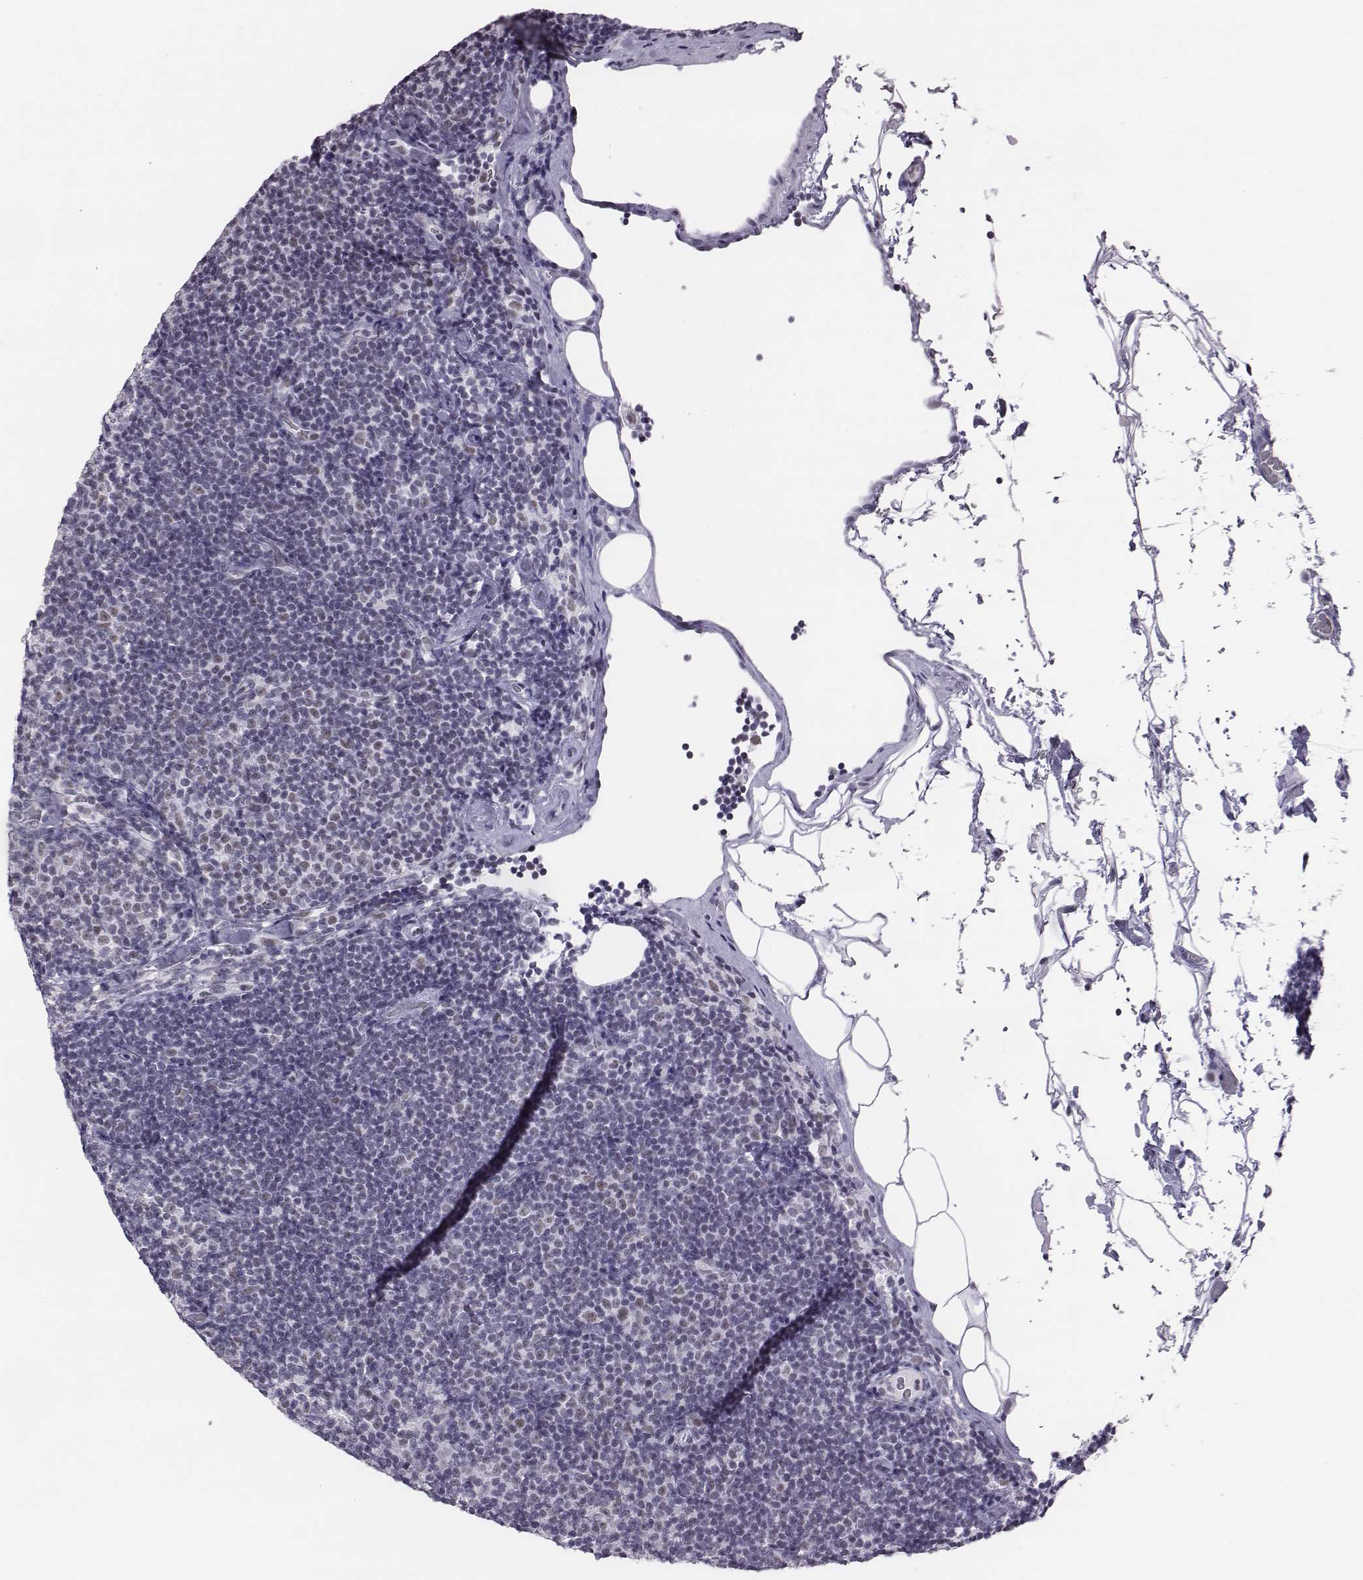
{"staining": {"intensity": "negative", "quantity": "none", "location": "none"}, "tissue": "lymphoma", "cell_type": "Tumor cells", "image_type": "cancer", "snomed": [{"axis": "morphology", "description": "Malignant lymphoma, non-Hodgkin's type, Low grade"}, {"axis": "topography", "description": "Lymph node"}], "caption": "This is an immunohistochemistry (IHC) histopathology image of human lymphoma. There is no positivity in tumor cells.", "gene": "ACOD1", "patient": {"sex": "male", "age": 81}}